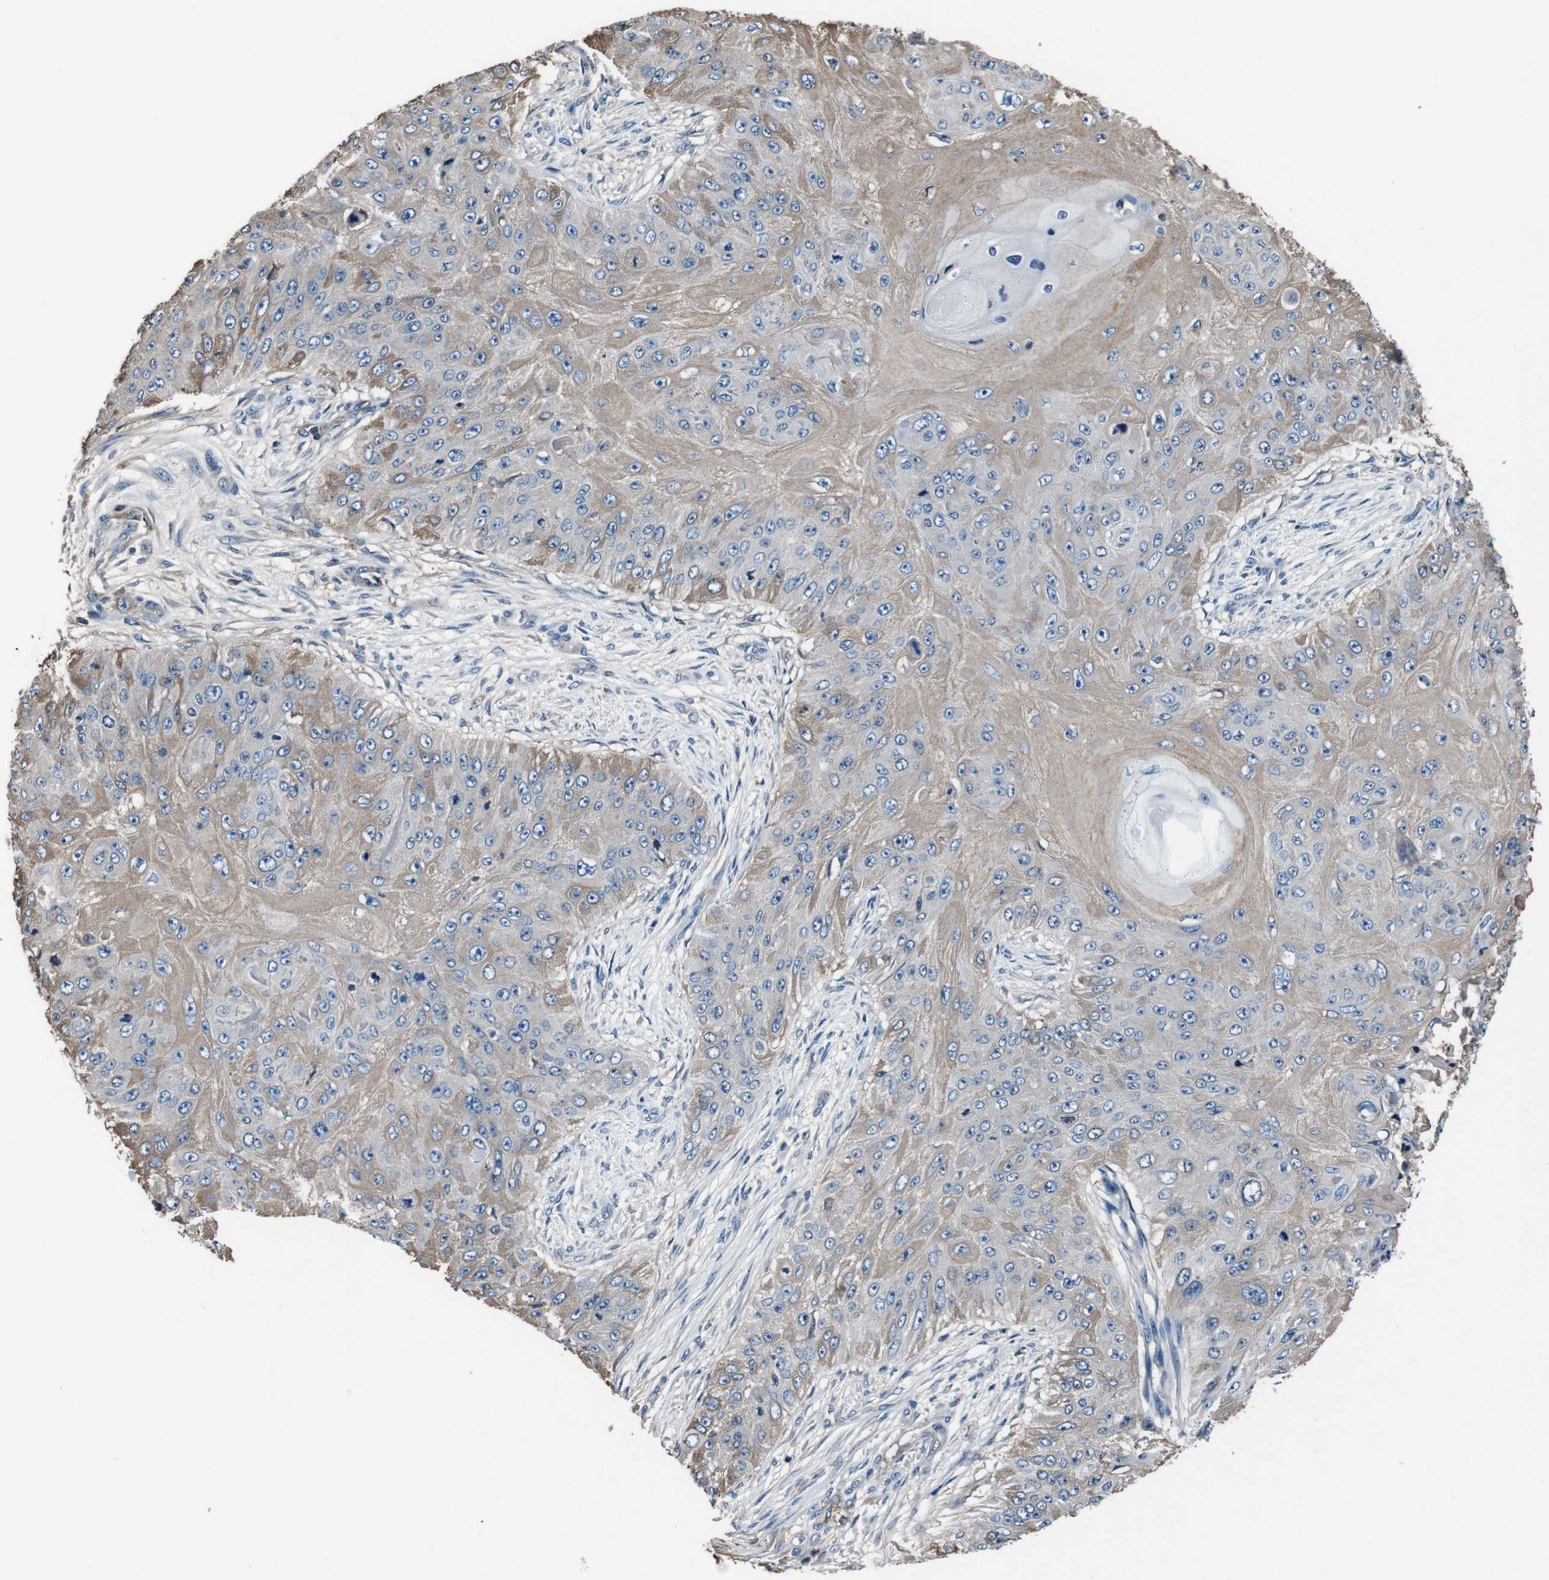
{"staining": {"intensity": "weak", "quantity": "25%-75%", "location": "cytoplasmic/membranous"}, "tissue": "skin cancer", "cell_type": "Tumor cells", "image_type": "cancer", "snomed": [{"axis": "morphology", "description": "Squamous cell carcinoma, NOS"}, {"axis": "topography", "description": "Skin"}], "caption": "This is an image of IHC staining of skin squamous cell carcinoma, which shows weak positivity in the cytoplasmic/membranous of tumor cells.", "gene": "LEP", "patient": {"sex": "female", "age": 80}}